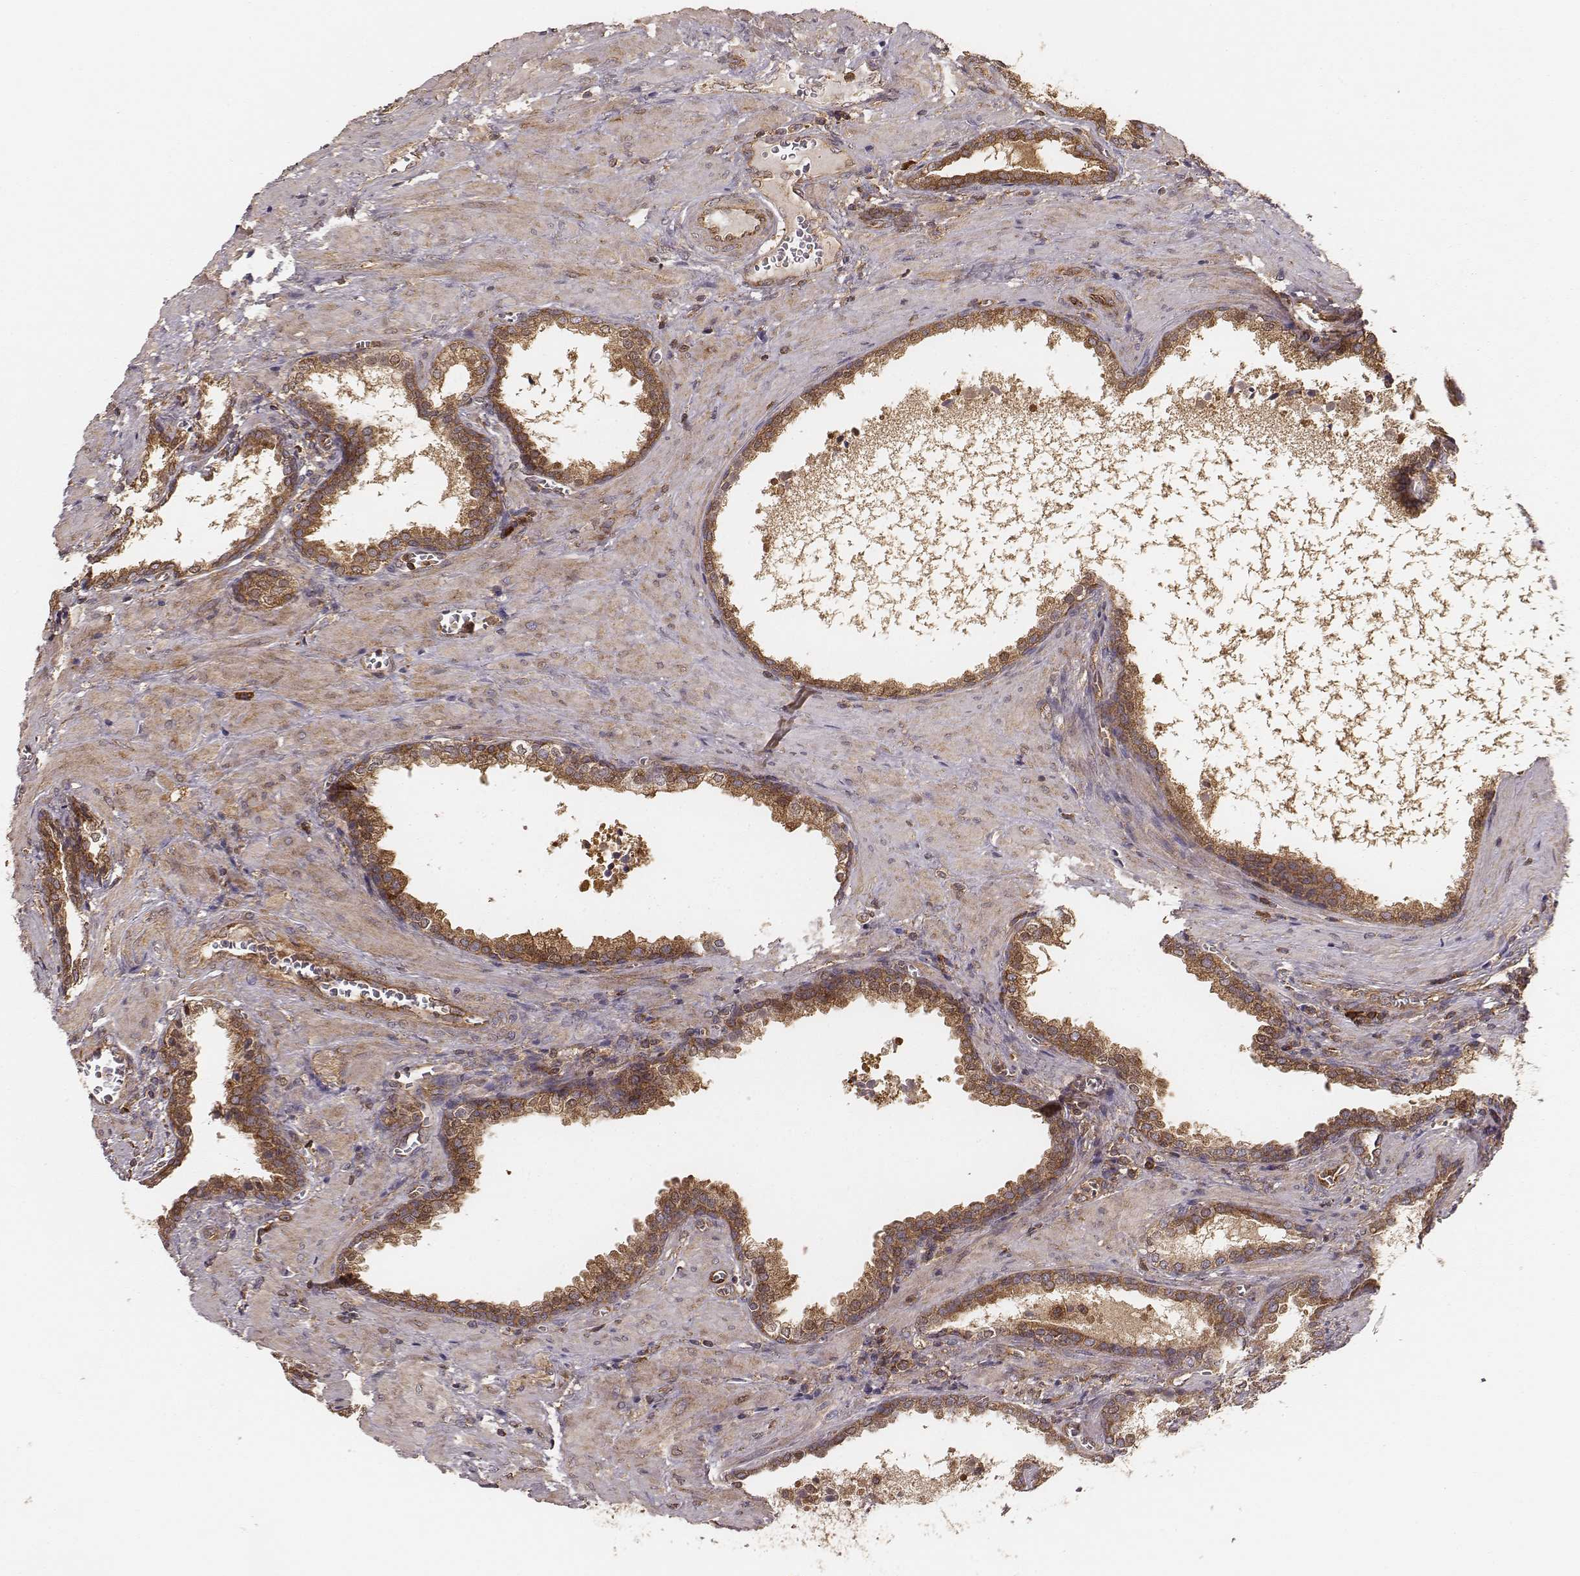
{"staining": {"intensity": "moderate", "quantity": ">75%", "location": "cytoplasmic/membranous"}, "tissue": "prostate cancer", "cell_type": "Tumor cells", "image_type": "cancer", "snomed": [{"axis": "morphology", "description": "Adenocarcinoma, NOS"}, {"axis": "topography", "description": "Prostate and seminal vesicle, NOS"}], "caption": "This micrograph exhibits IHC staining of adenocarcinoma (prostate), with medium moderate cytoplasmic/membranous positivity in about >75% of tumor cells.", "gene": "CARS1", "patient": {"sex": "male", "age": 63}}